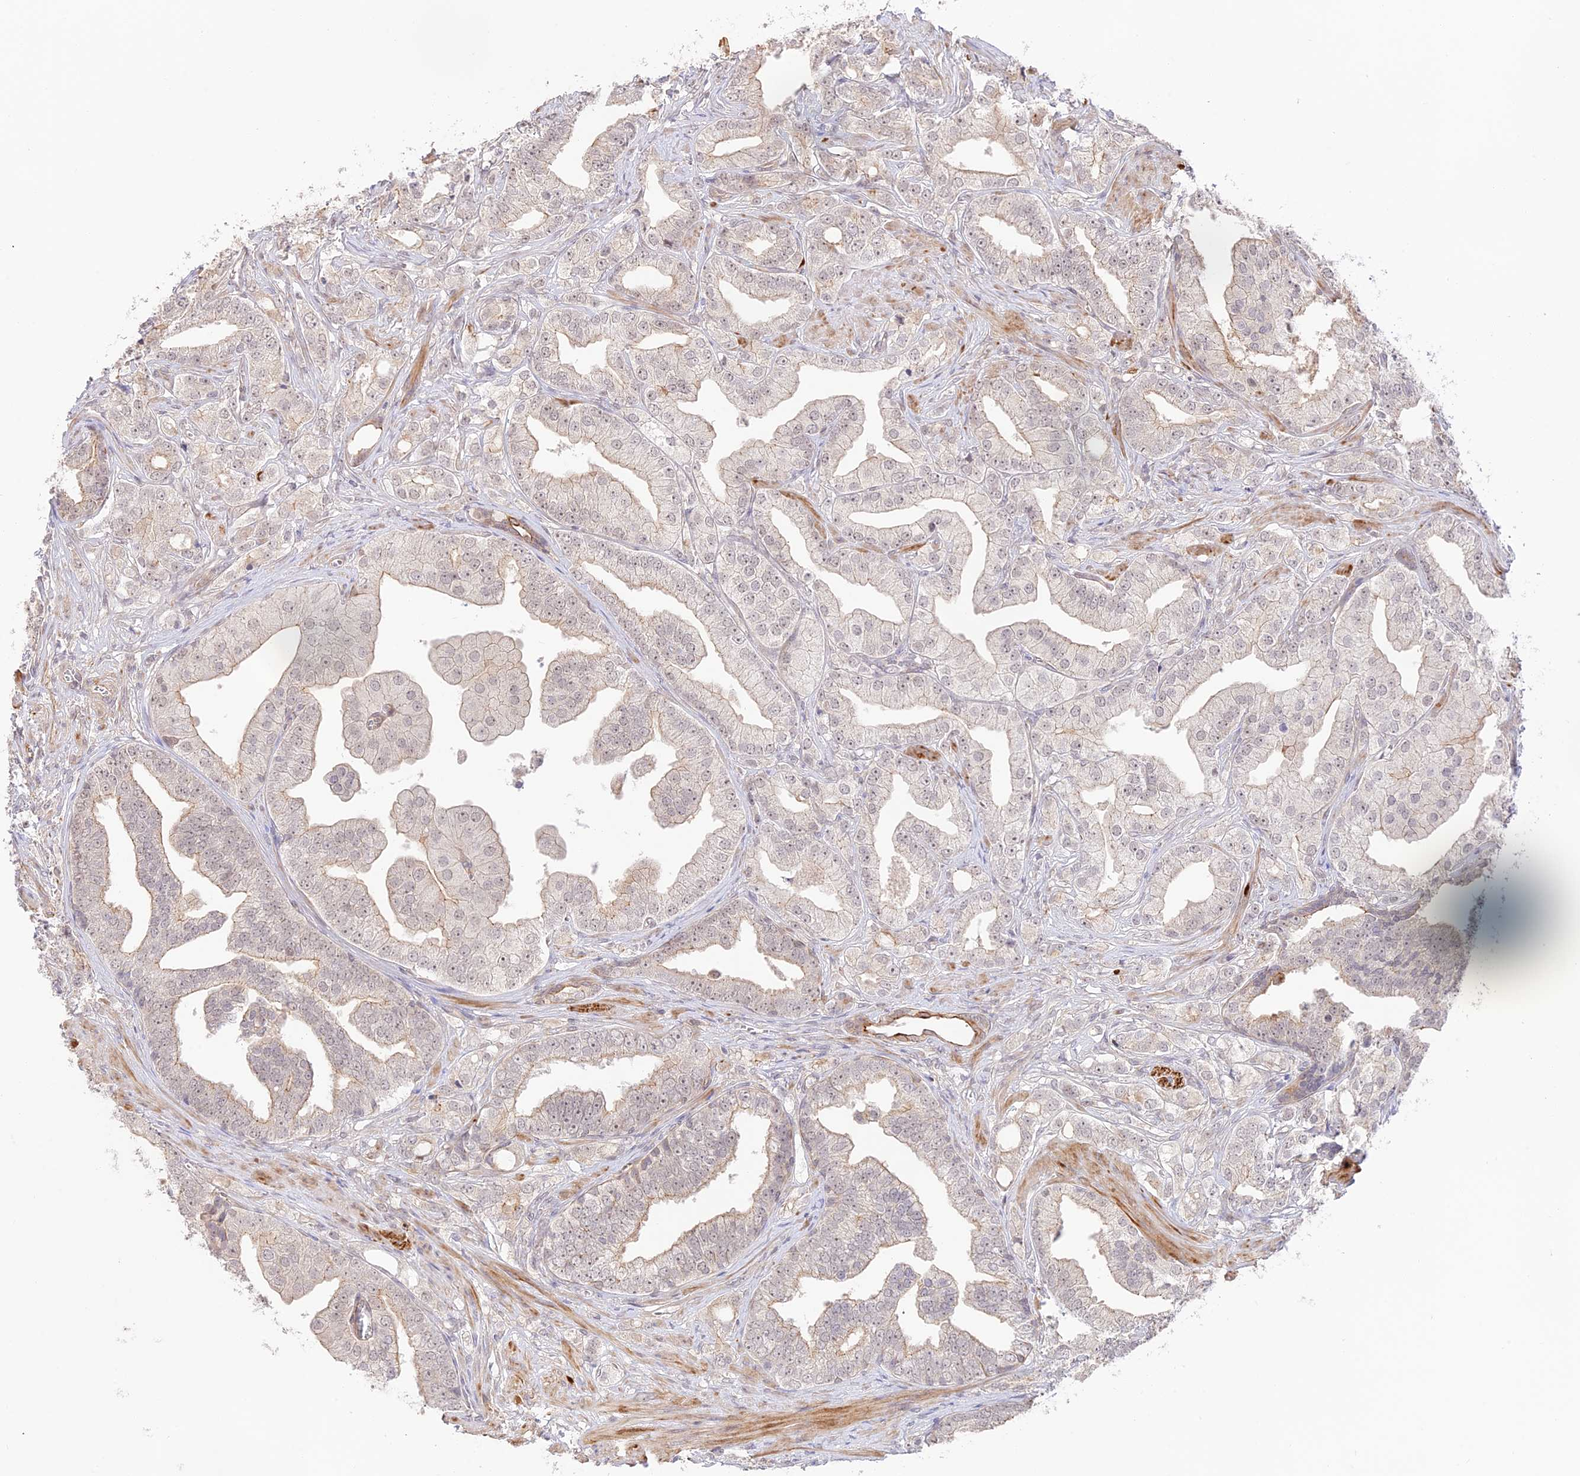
{"staining": {"intensity": "negative", "quantity": "none", "location": "none"}, "tissue": "prostate cancer", "cell_type": "Tumor cells", "image_type": "cancer", "snomed": [{"axis": "morphology", "description": "Adenocarcinoma, High grade"}, {"axis": "topography", "description": "Prostate"}], "caption": "This is an immunohistochemistry (IHC) photomicrograph of prostate adenocarcinoma (high-grade). There is no expression in tumor cells.", "gene": "CAMSAP3", "patient": {"sex": "male", "age": 50}}